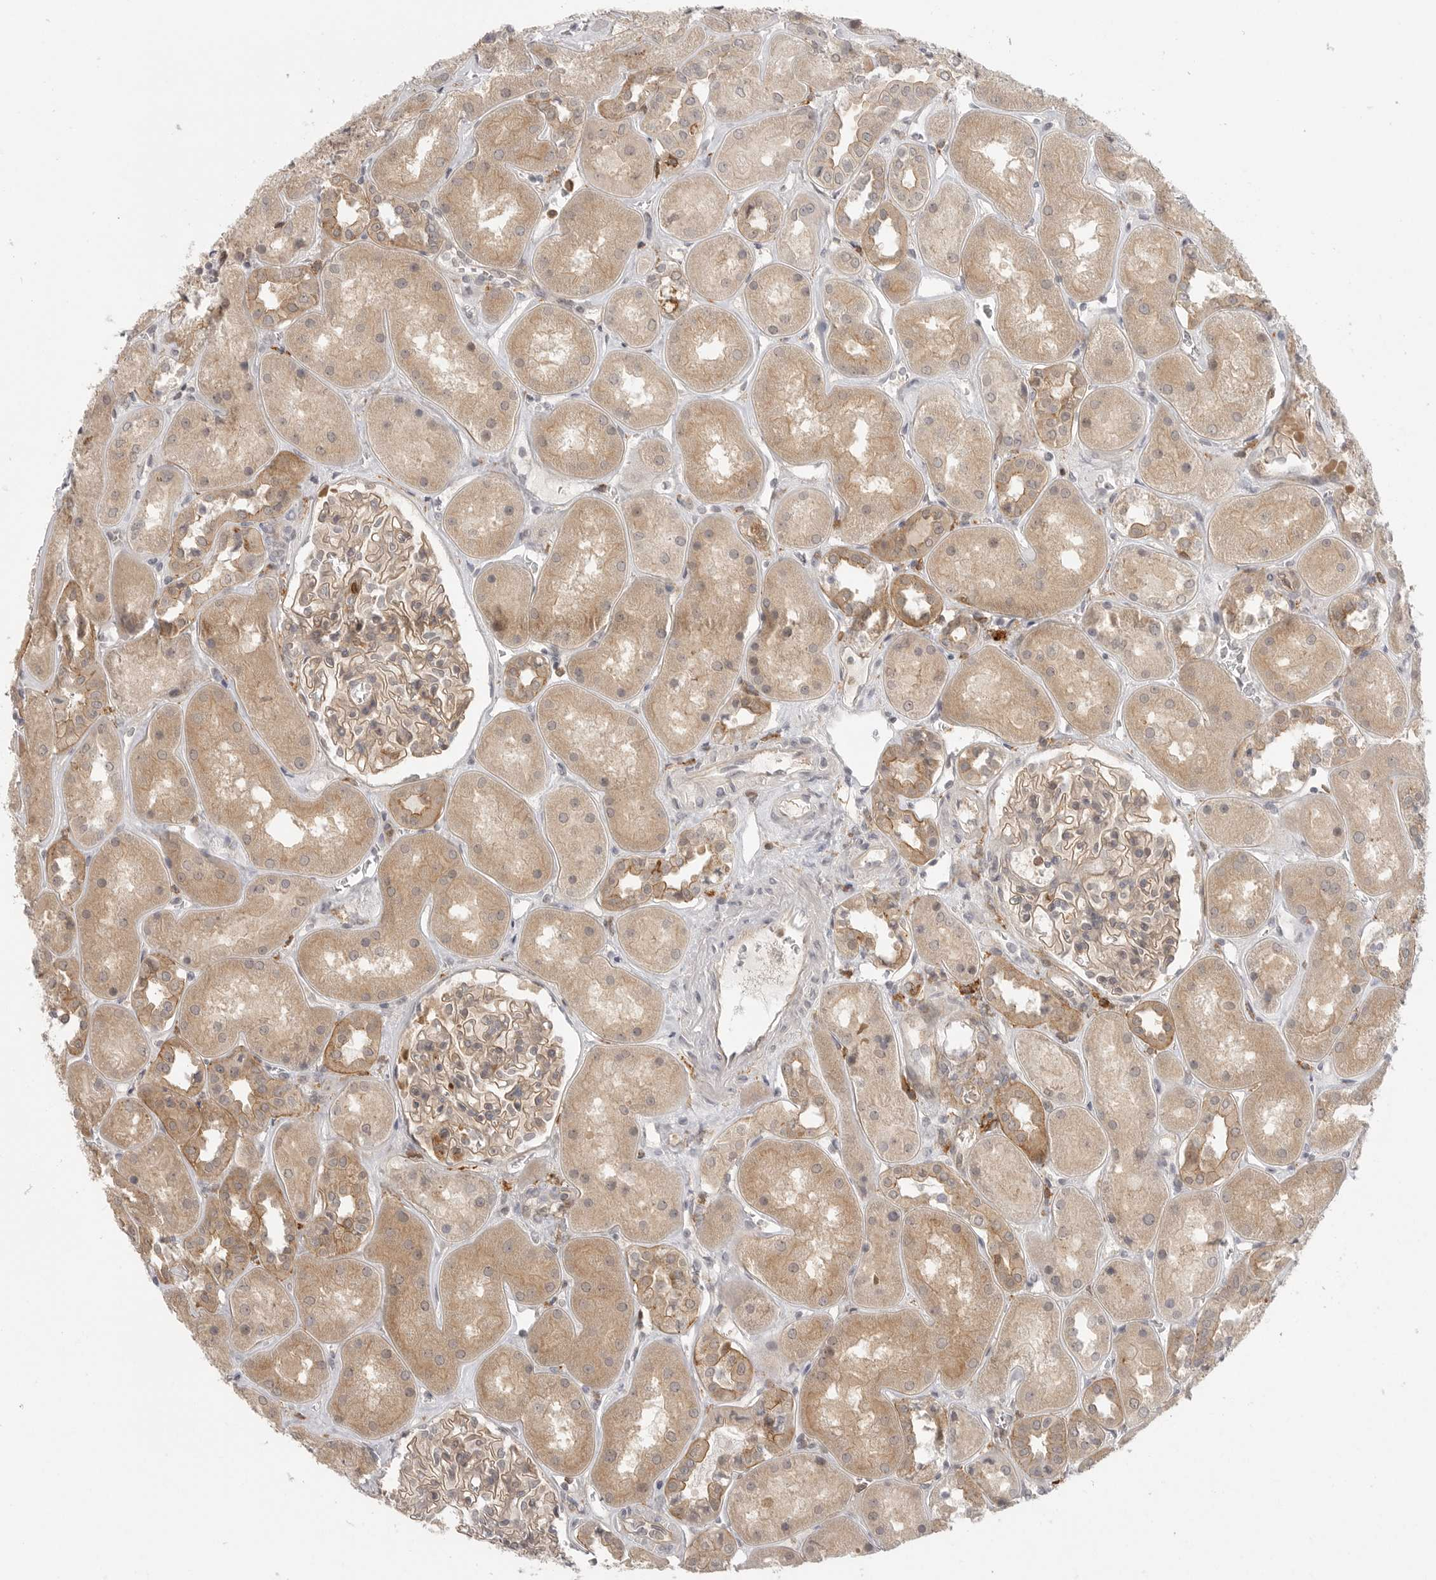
{"staining": {"intensity": "moderate", "quantity": ">75%", "location": "cytoplasmic/membranous"}, "tissue": "kidney", "cell_type": "Cells in glomeruli", "image_type": "normal", "snomed": [{"axis": "morphology", "description": "Normal tissue, NOS"}, {"axis": "topography", "description": "Kidney"}], "caption": "High-magnification brightfield microscopy of benign kidney stained with DAB (3,3'-diaminobenzidine) (brown) and counterstained with hematoxylin (blue). cells in glomeruli exhibit moderate cytoplasmic/membranous positivity is identified in approximately>75% of cells.", "gene": "DBNL", "patient": {"sex": "male", "age": 70}}